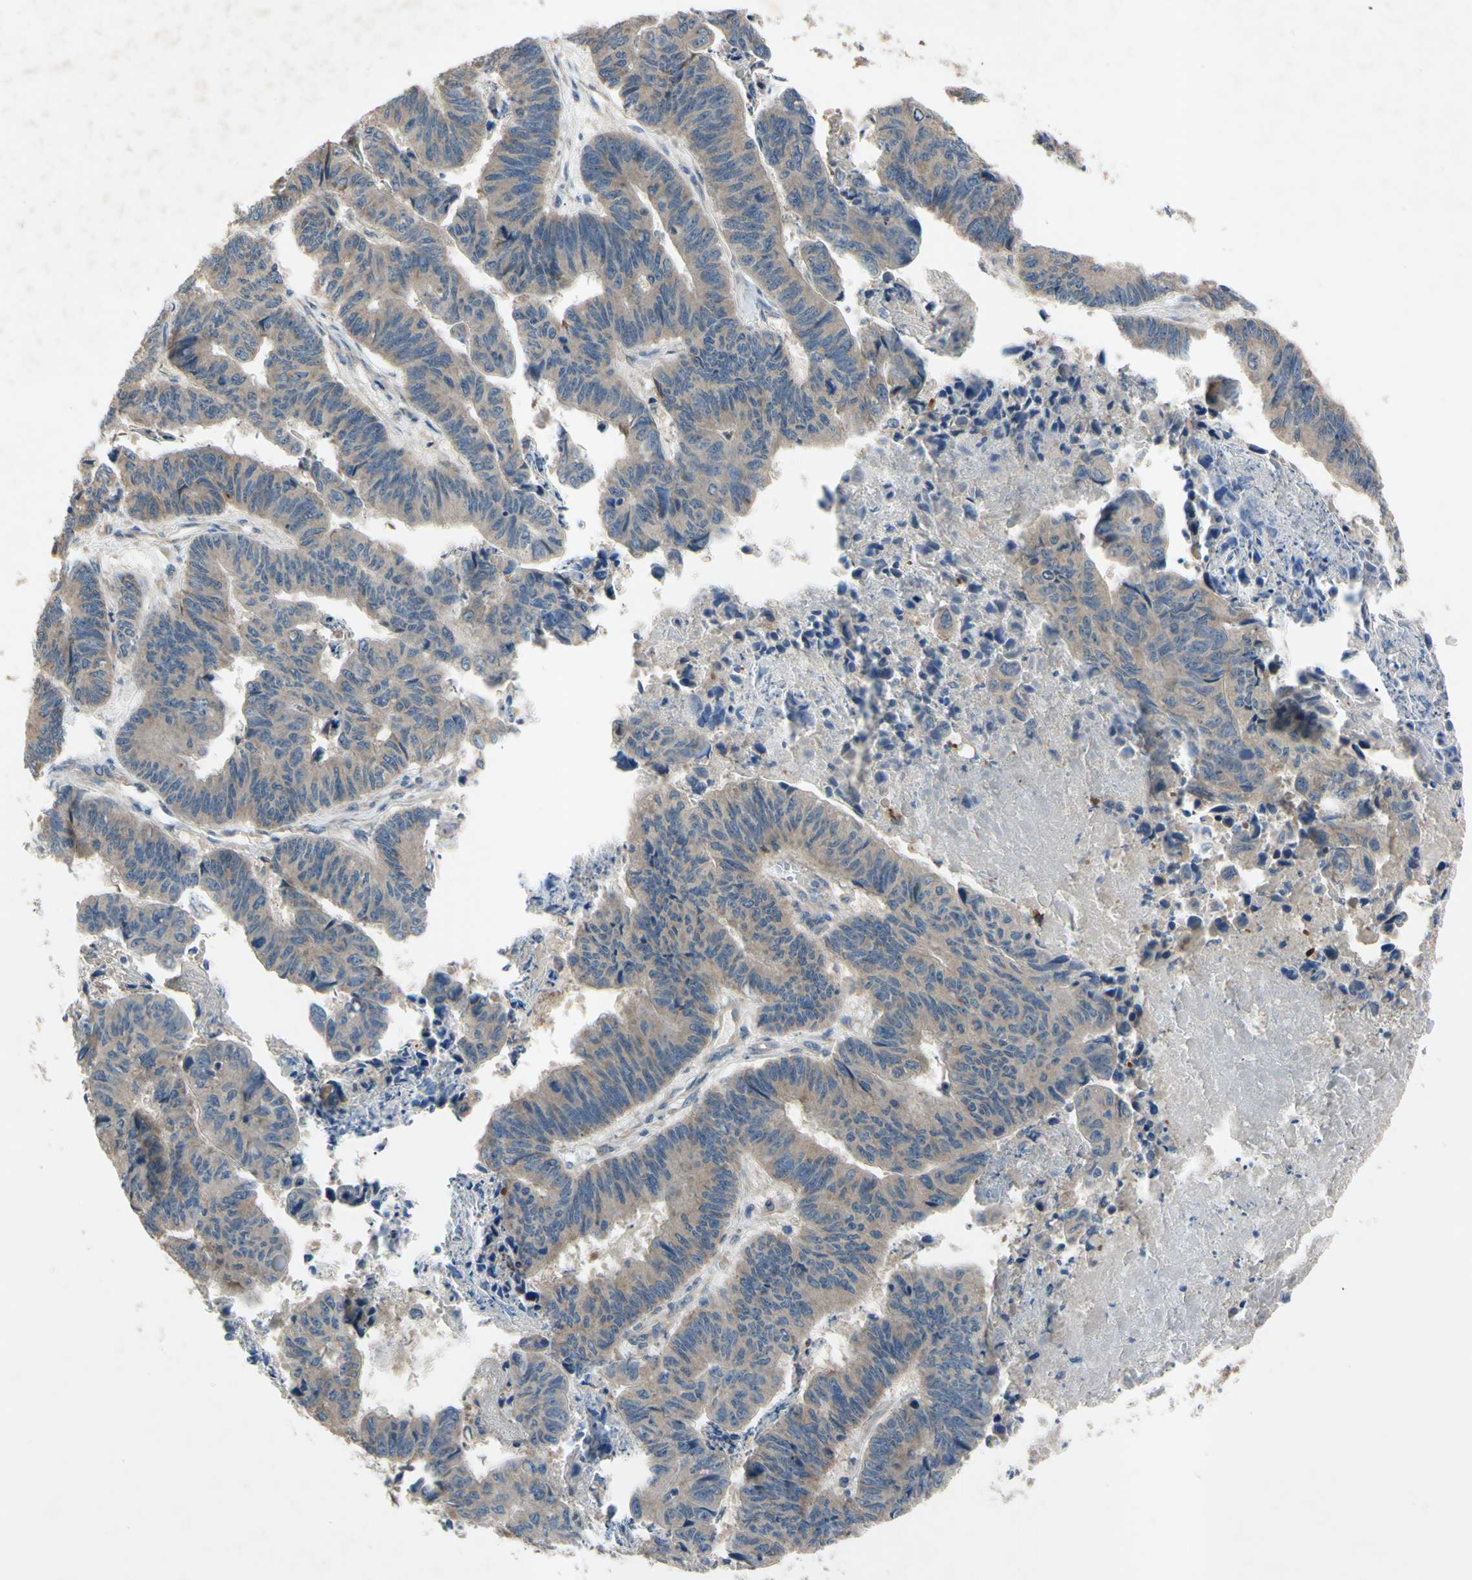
{"staining": {"intensity": "weak", "quantity": ">75%", "location": "cytoplasmic/membranous"}, "tissue": "stomach cancer", "cell_type": "Tumor cells", "image_type": "cancer", "snomed": [{"axis": "morphology", "description": "Adenocarcinoma, NOS"}, {"axis": "topography", "description": "Stomach, lower"}], "caption": "Immunohistochemical staining of stomach cancer displays low levels of weak cytoplasmic/membranous protein staining in approximately >75% of tumor cells. The staining is performed using DAB (3,3'-diaminobenzidine) brown chromogen to label protein expression. The nuclei are counter-stained blue using hematoxylin.", "gene": "HILPDA", "patient": {"sex": "male", "age": 77}}